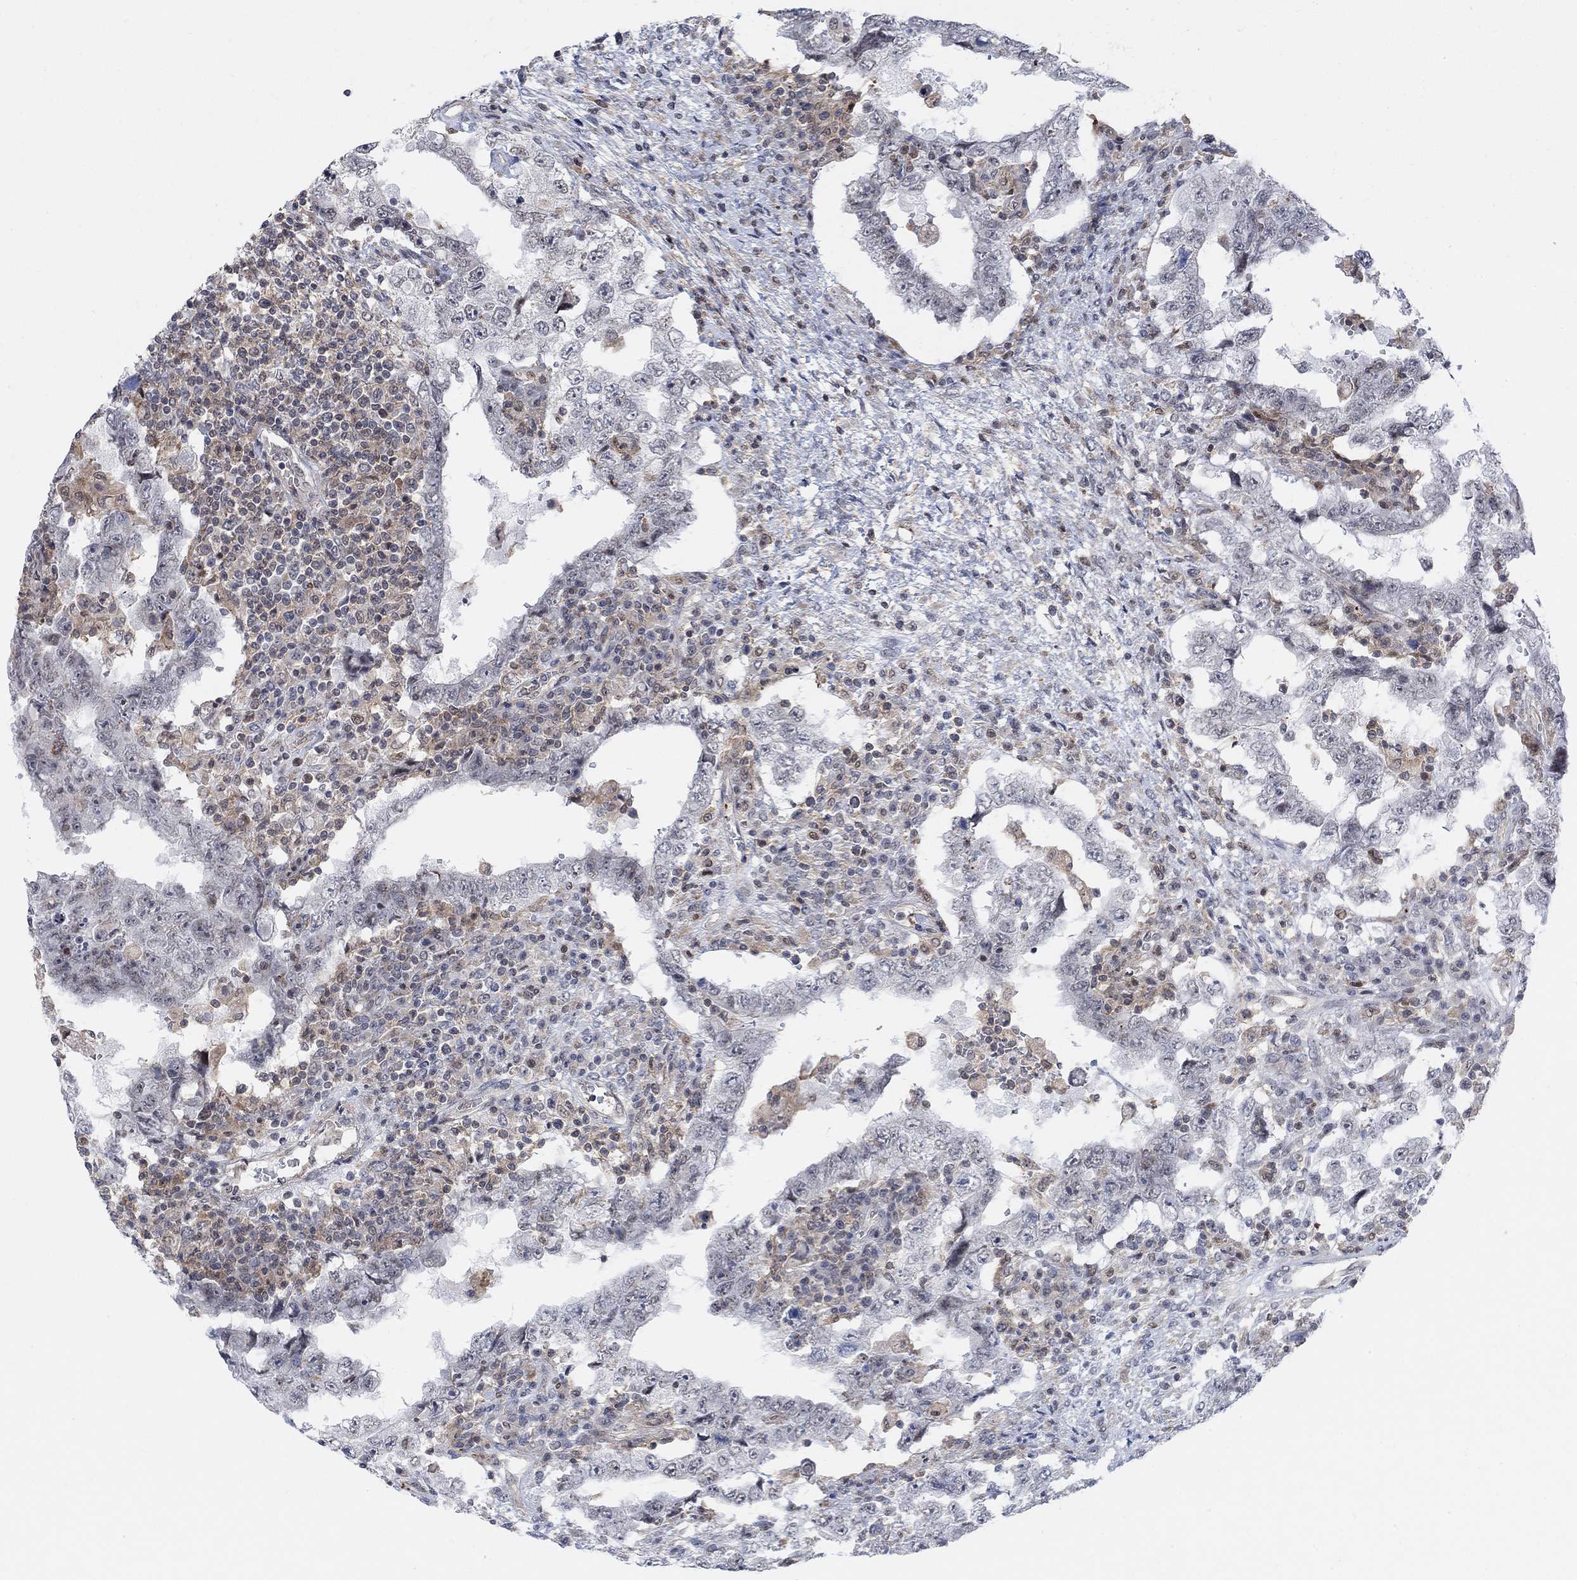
{"staining": {"intensity": "negative", "quantity": "none", "location": "none"}, "tissue": "testis cancer", "cell_type": "Tumor cells", "image_type": "cancer", "snomed": [{"axis": "morphology", "description": "Carcinoma, Embryonal, NOS"}, {"axis": "topography", "description": "Testis"}], "caption": "Tumor cells are negative for brown protein staining in testis embryonal carcinoma.", "gene": "PWWP2B", "patient": {"sex": "male", "age": 26}}